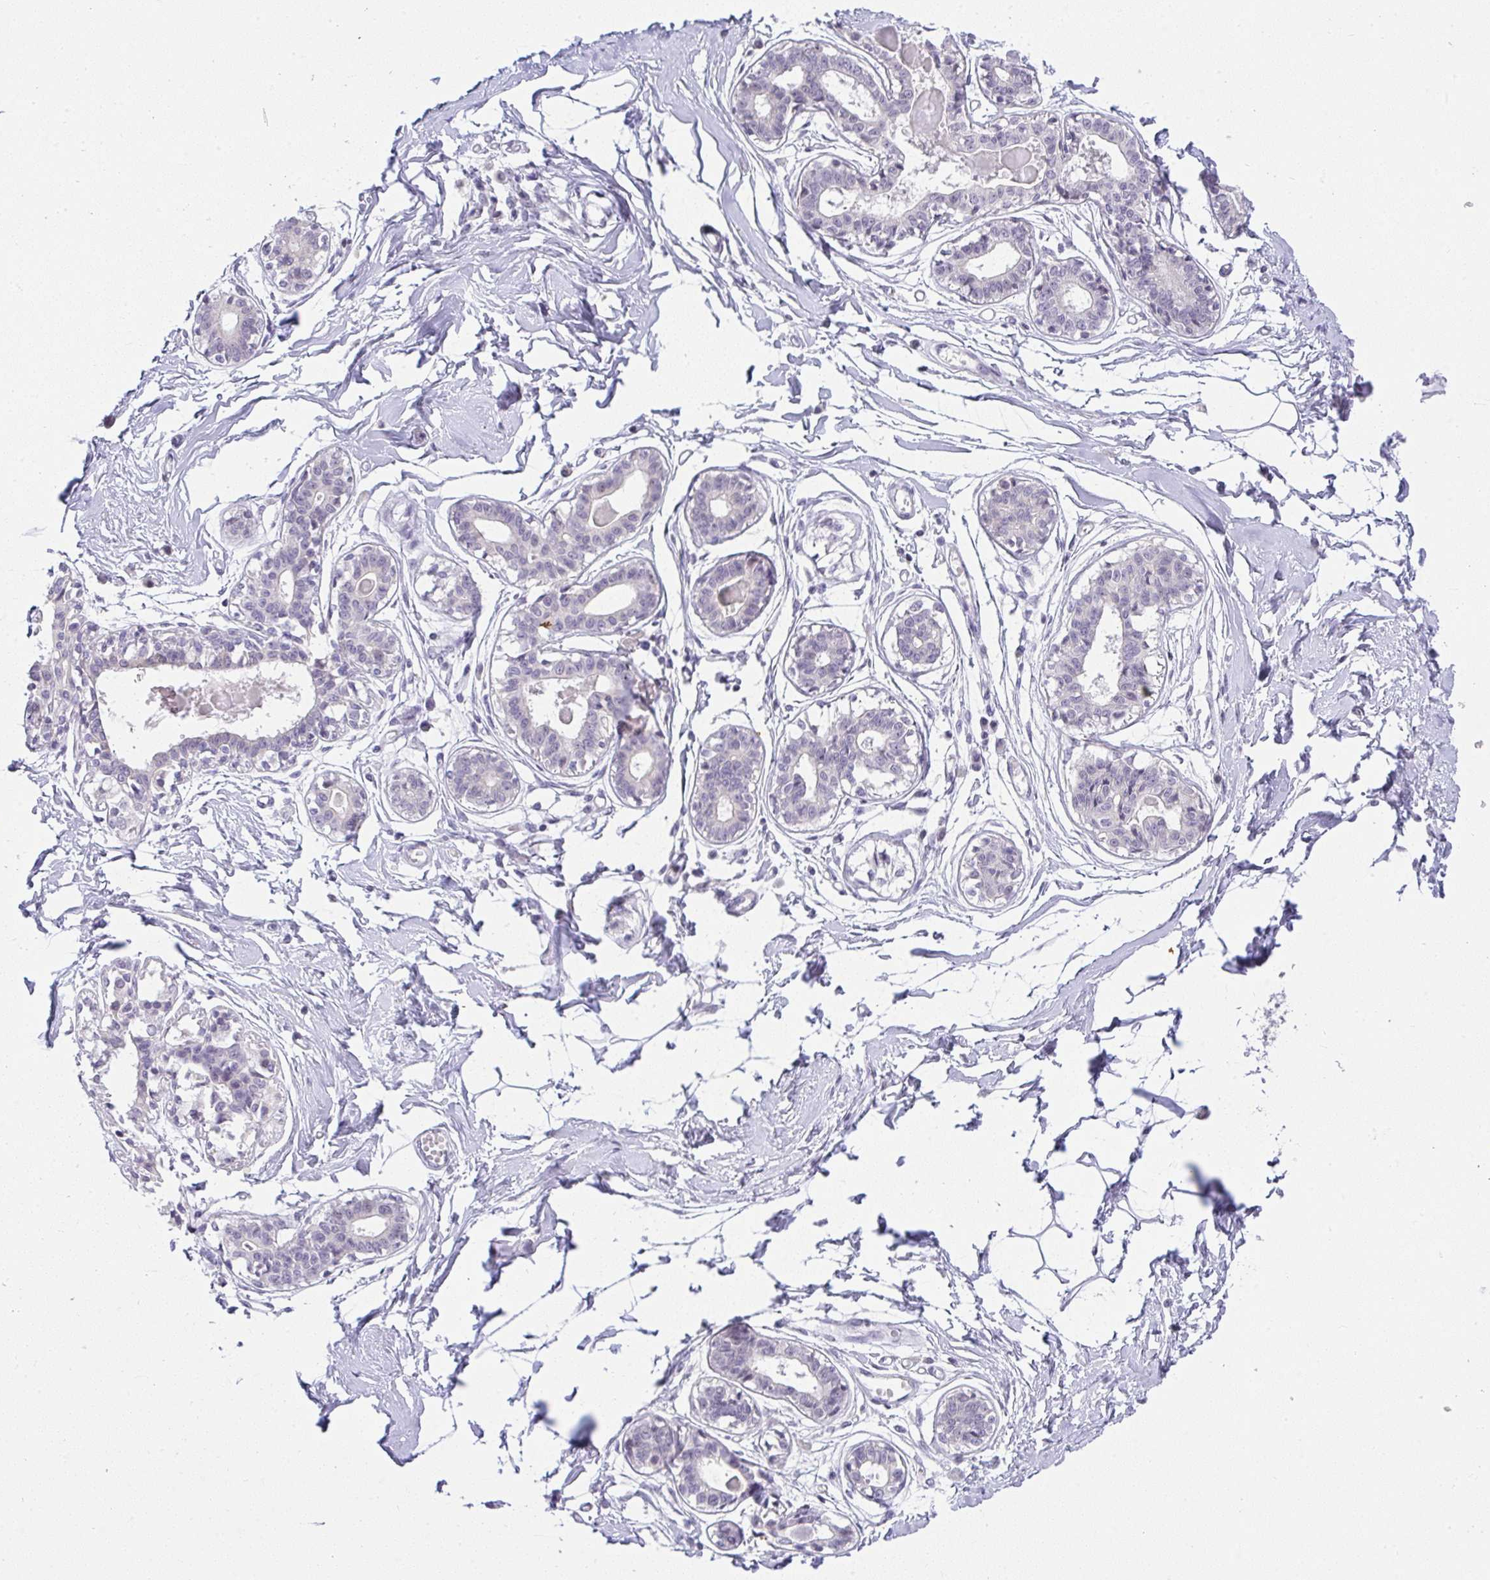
{"staining": {"intensity": "negative", "quantity": "none", "location": "none"}, "tissue": "breast", "cell_type": "Adipocytes", "image_type": "normal", "snomed": [{"axis": "morphology", "description": "Normal tissue, NOS"}, {"axis": "topography", "description": "Breast"}], "caption": "A high-resolution histopathology image shows IHC staining of benign breast, which demonstrates no significant expression in adipocytes.", "gene": "CACNA1S", "patient": {"sex": "female", "age": 45}}